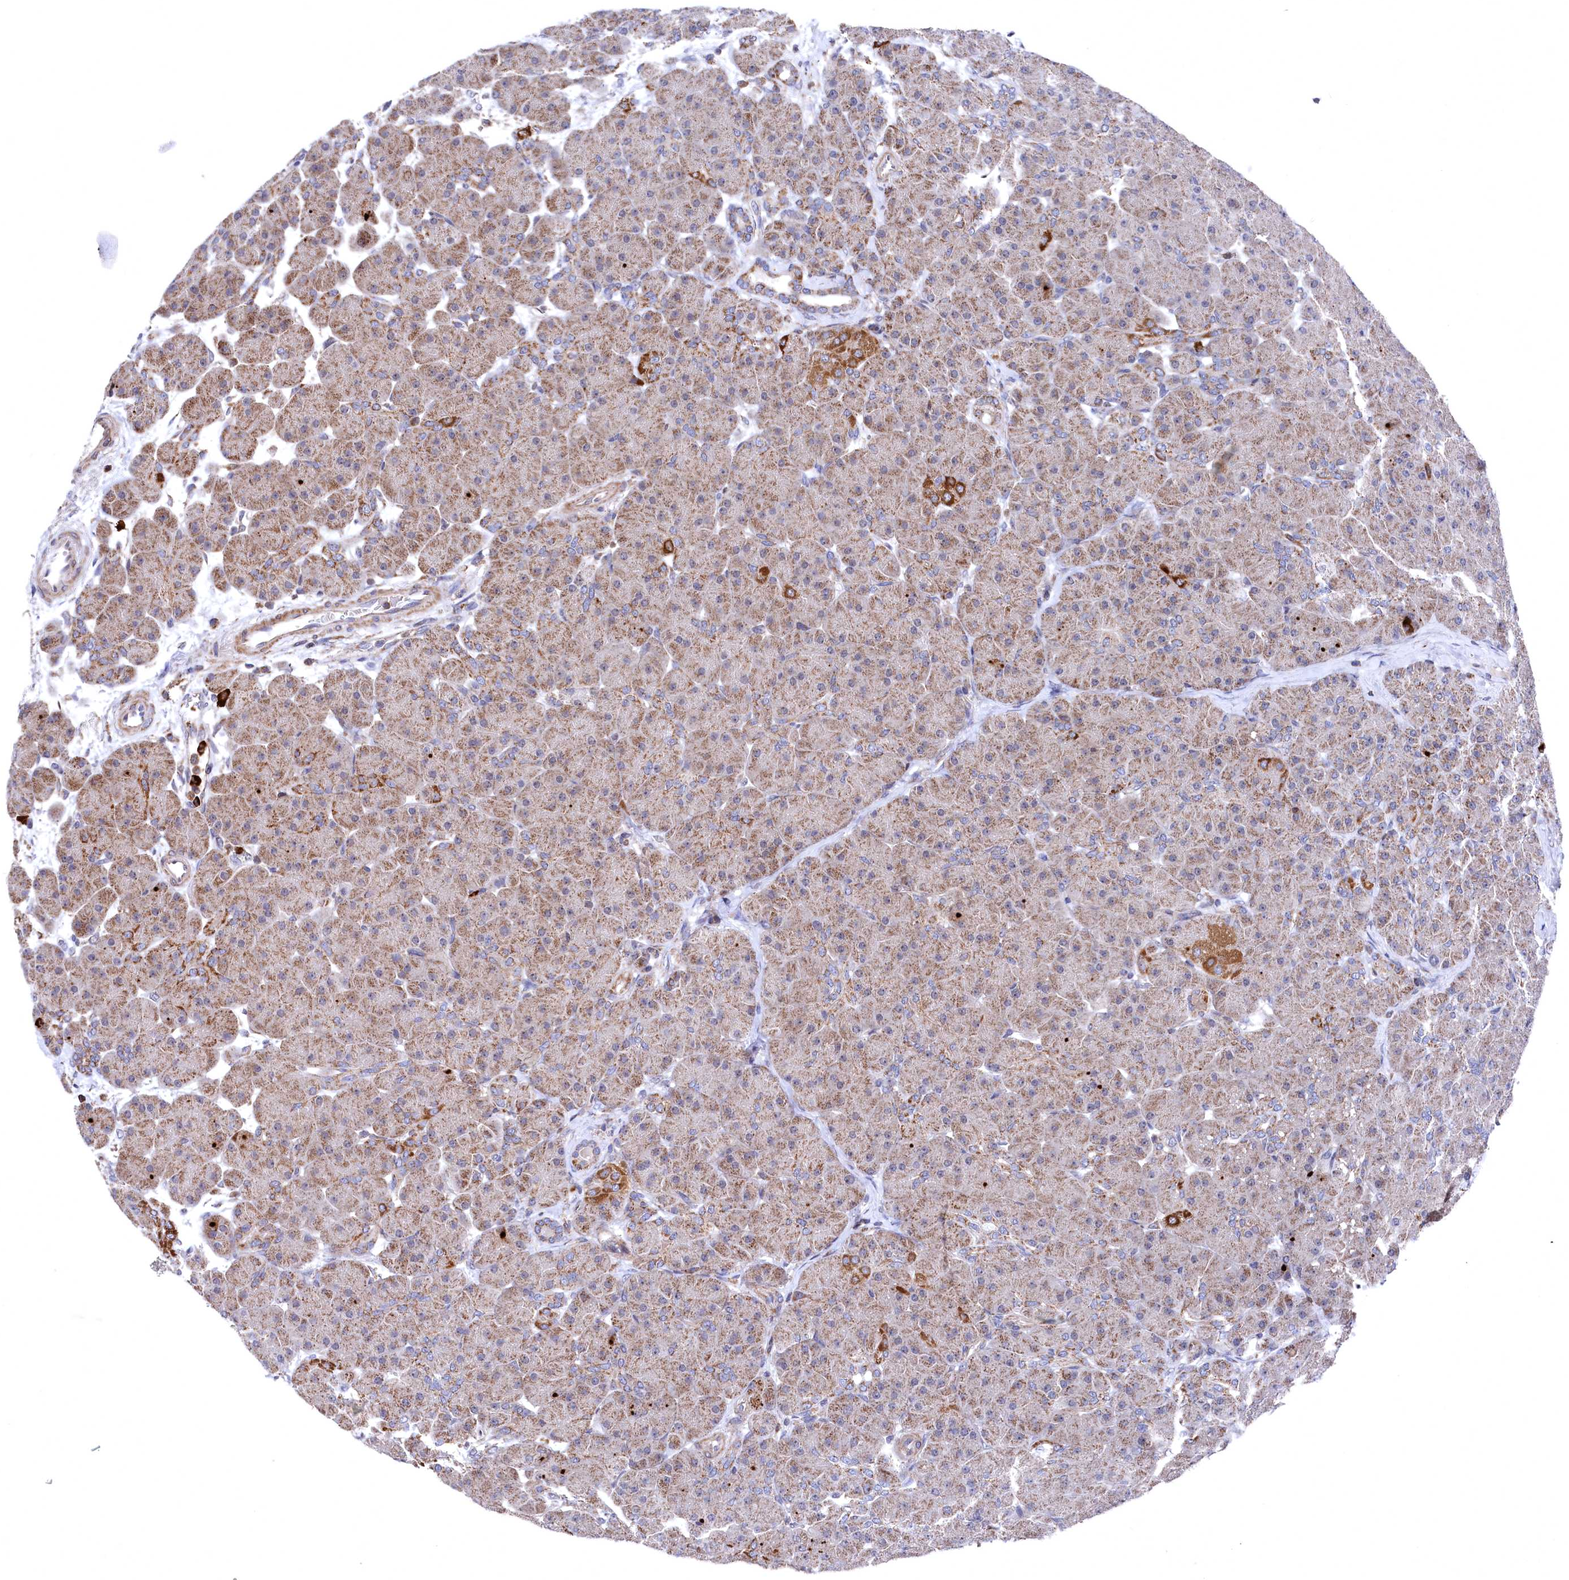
{"staining": {"intensity": "moderate", "quantity": ">75%", "location": "cytoplasmic/membranous"}, "tissue": "pancreas", "cell_type": "Exocrine glandular cells", "image_type": "normal", "snomed": [{"axis": "morphology", "description": "Normal tissue, NOS"}, {"axis": "topography", "description": "Pancreas"}], "caption": "A photomicrograph of human pancreas stained for a protein displays moderate cytoplasmic/membranous brown staining in exocrine glandular cells.", "gene": "CHCHD1", "patient": {"sex": "male", "age": 66}}